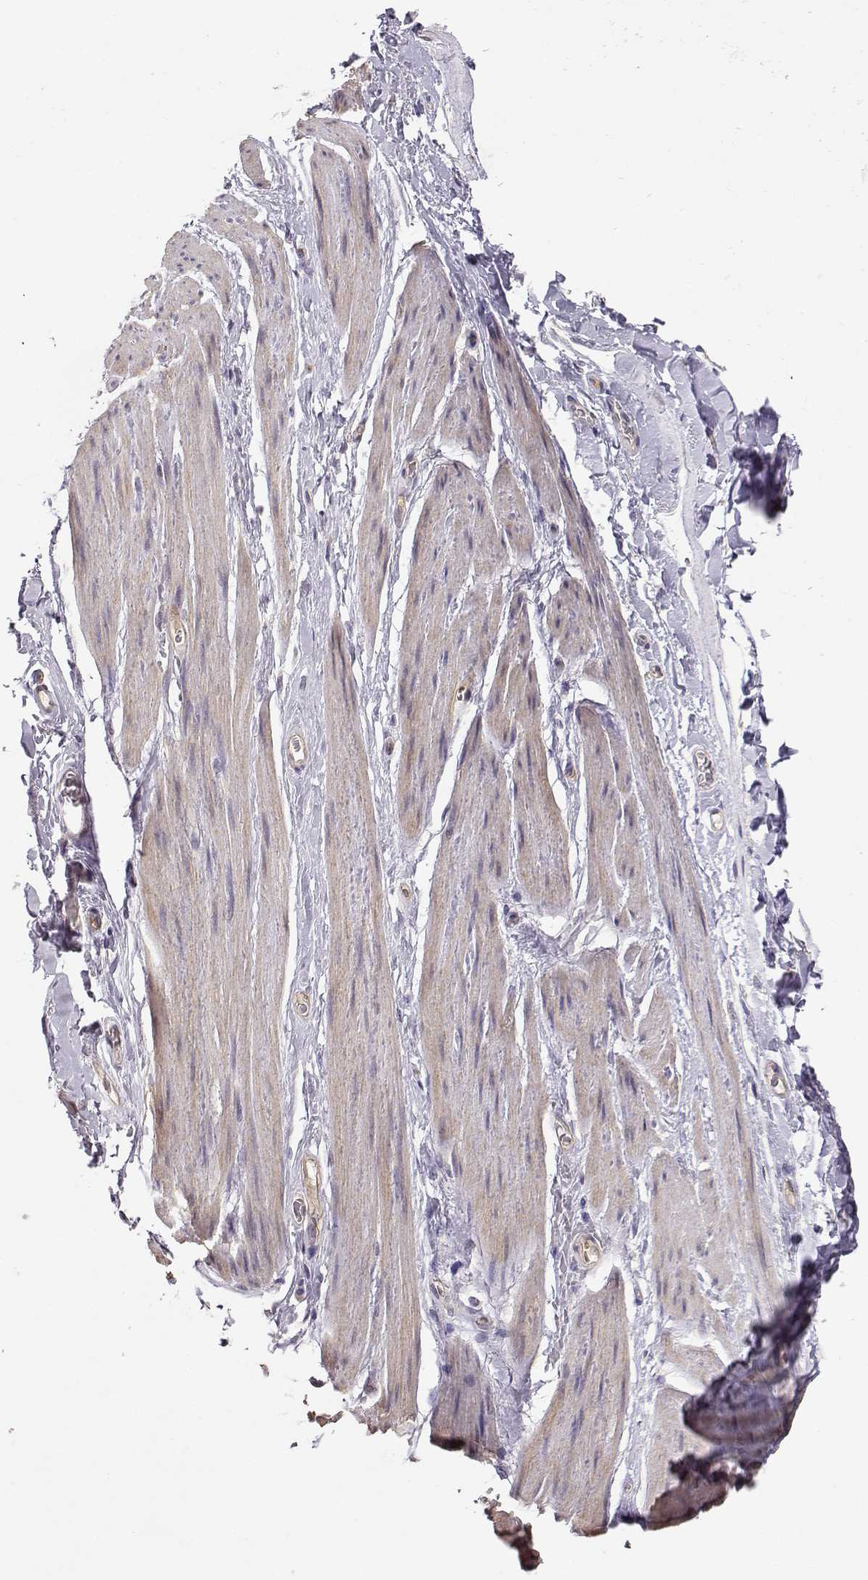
{"staining": {"intensity": "weak", "quantity": "<25%", "location": "cytoplasmic/membranous"}, "tissue": "adipose tissue", "cell_type": "Adipocytes", "image_type": "normal", "snomed": [{"axis": "morphology", "description": "Normal tissue, NOS"}, {"axis": "topography", "description": "Anal"}, {"axis": "topography", "description": "Peripheral nerve tissue"}], "caption": "The immunohistochemistry (IHC) micrograph has no significant expression in adipocytes of adipose tissue.", "gene": "ENDOU", "patient": {"sex": "male", "age": 53}}